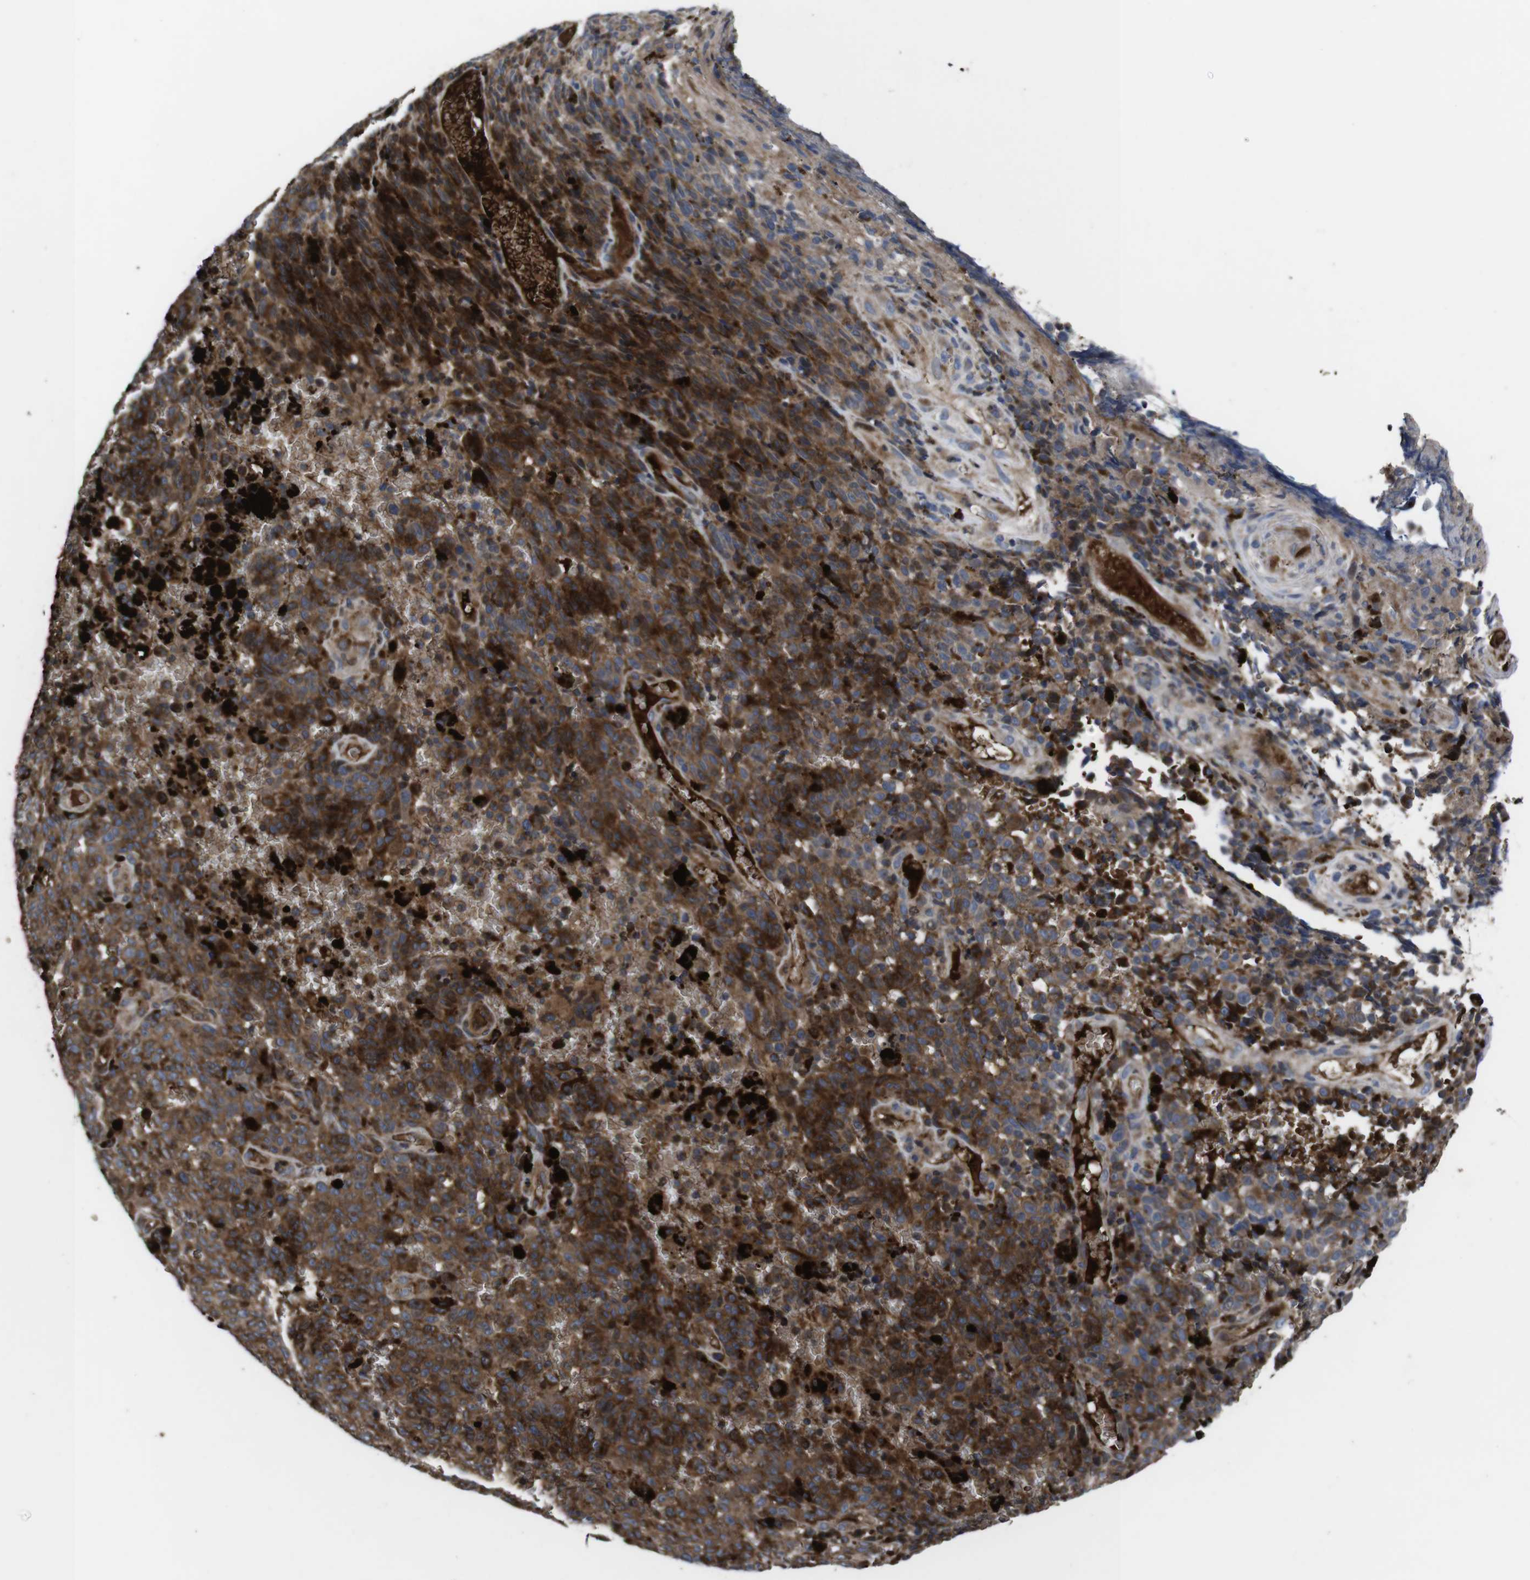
{"staining": {"intensity": "strong", "quantity": ">75%", "location": "cytoplasmic/membranous"}, "tissue": "melanoma", "cell_type": "Tumor cells", "image_type": "cancer", "snomed": [{"axis": "morphology", "description": "Malignant melanoma, NOS"}, {"axis": "topography", "description": "Skin"}], "caption": "Malignant melanoma stained with DAB (3,3'-diaminobenzidine) IHC demonstrates high levels of strong cytoplasmic/membranous staining in about >75% of tumor cells.", "gene": "SMYD3", "patient": {"sex": "female", "age": 82}}